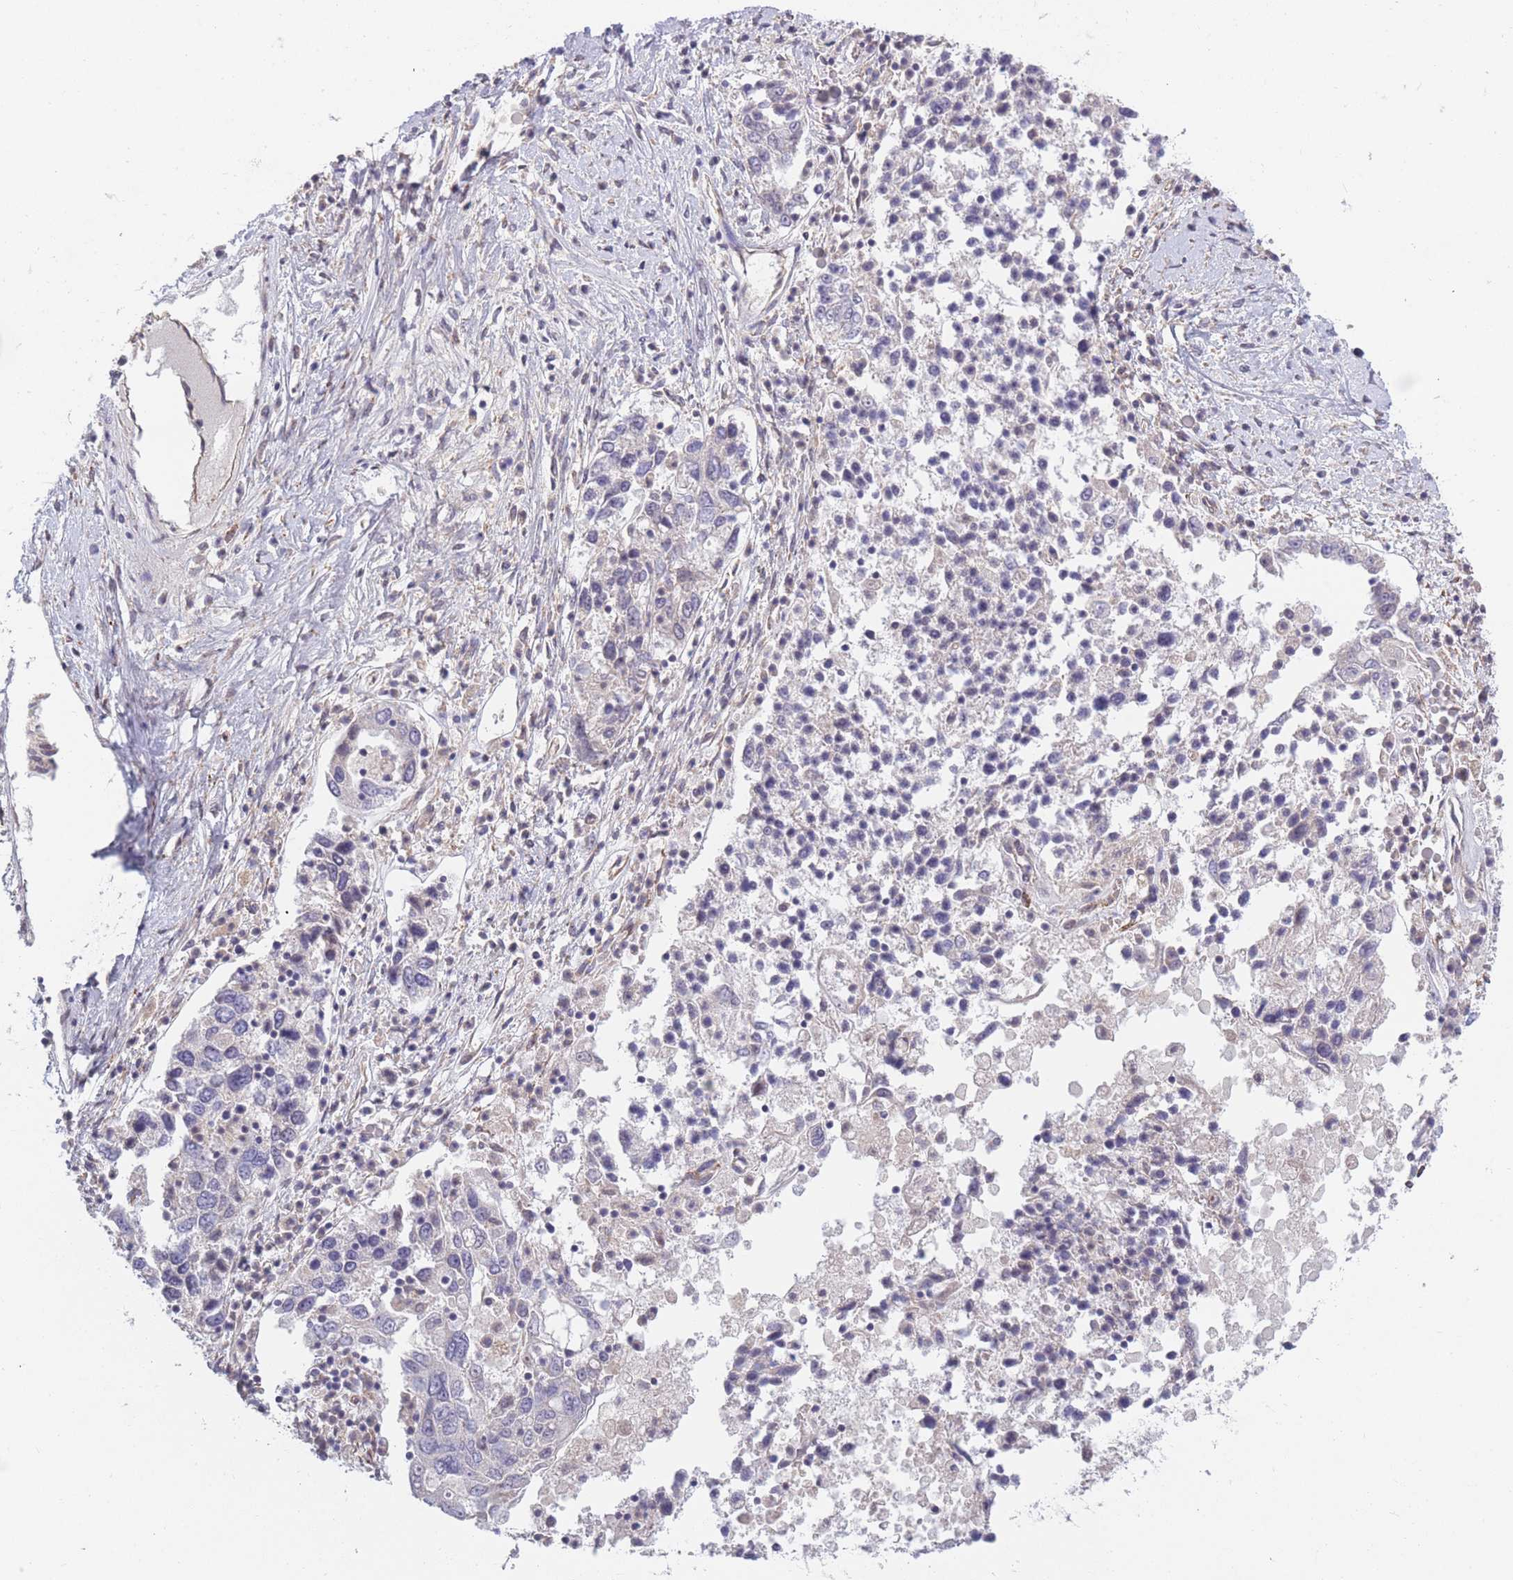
{"staining": {"intensity": "negative", "quantity": "none", "location": "none"}, "tissue": "ovarian cancer", "cell_type": "Tumor cells", "image_type": "cancer", "snomed": [{"axis": "morphology", "description": "Carcinoma, endometroid"}, {"axis": "topography", "description": "Ovary"}], "caption": "Ovarian cancer (endometroid carcinoma) stained for a protein using immunohistochemistry shows no positivity tumor cells.", "gene": "CCNQ", "patient": {"sex": "female", "age": 62}}